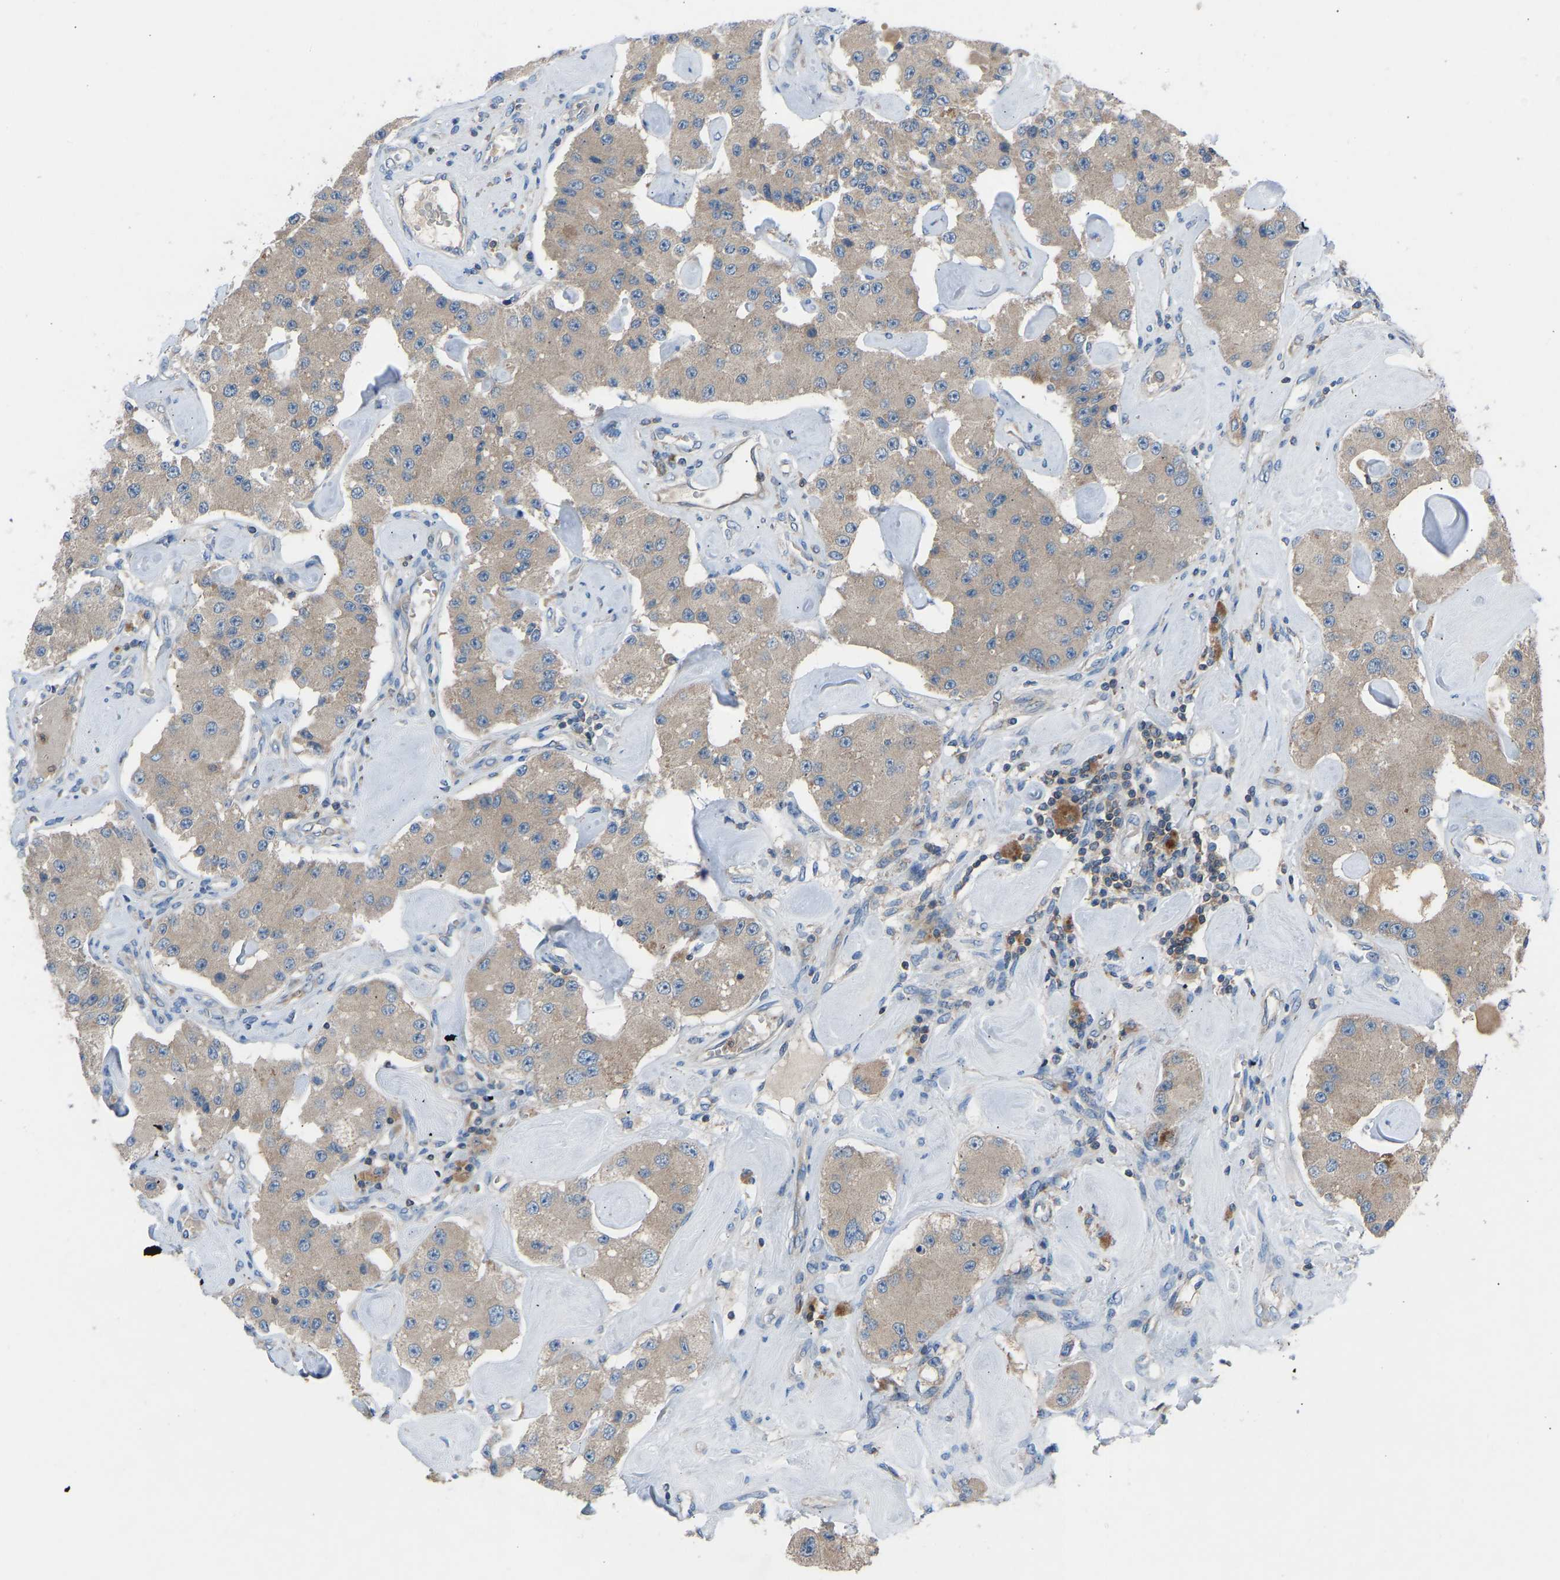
{"staining": {"intensity": "weak", "quantity": ">75%", "location": "cytoplasmic/membranous"}, "tissue": "carcinoid", "cell_type": "Tumor cells", "image_type": "cancer", "snomed": [{"axis": "morphology", "description": "Carcinoid, malignant, NOS"}, {"axis": "topography", "description": "Pancreas"}], "caption": "A photomicrograph showing weak cytoplasmic/membranous staining in approximately >75% of tumor cells in malignant carcinoid, as visualized by brown immunohistochemical staining.", "gene": "GRK6", "patient": {"sex": "male", "age": 41}}